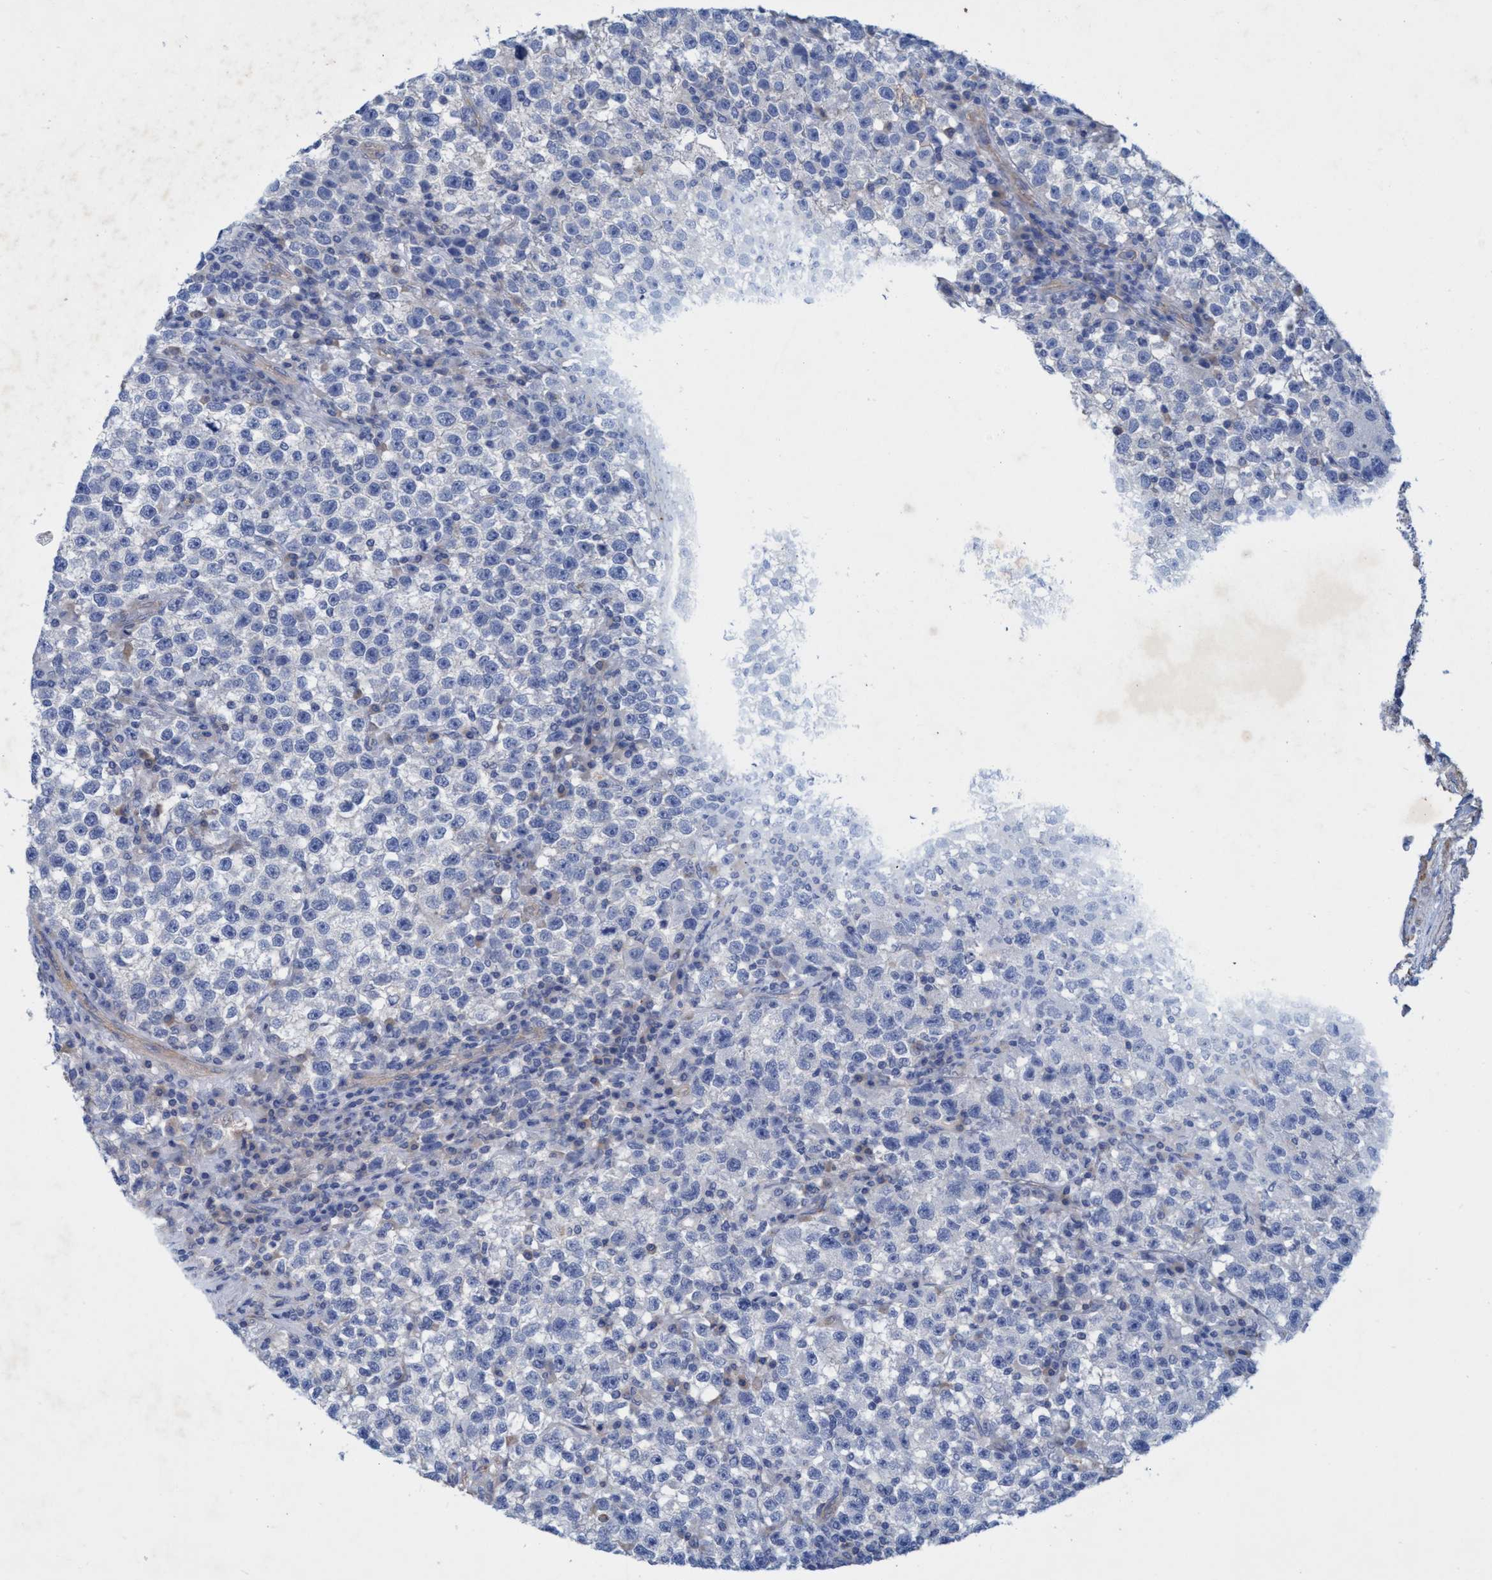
{"staining": {"intensity": "negative", "quantity": "none", "location": "none"}, "tissue": "testis cancer", "cell_type": "Tumor cells", "image_type": "cancer", "snomed": [{"axis": "morphology", "description": "Seminoma, NOS"}, {"axis": "topography", "description": "Testis"}], "caption": "Image shows no significant protein staining in tumor cells of testis seminoma.", "gene": "GULP1", "patient": {"sex": "male", "age": 22}}